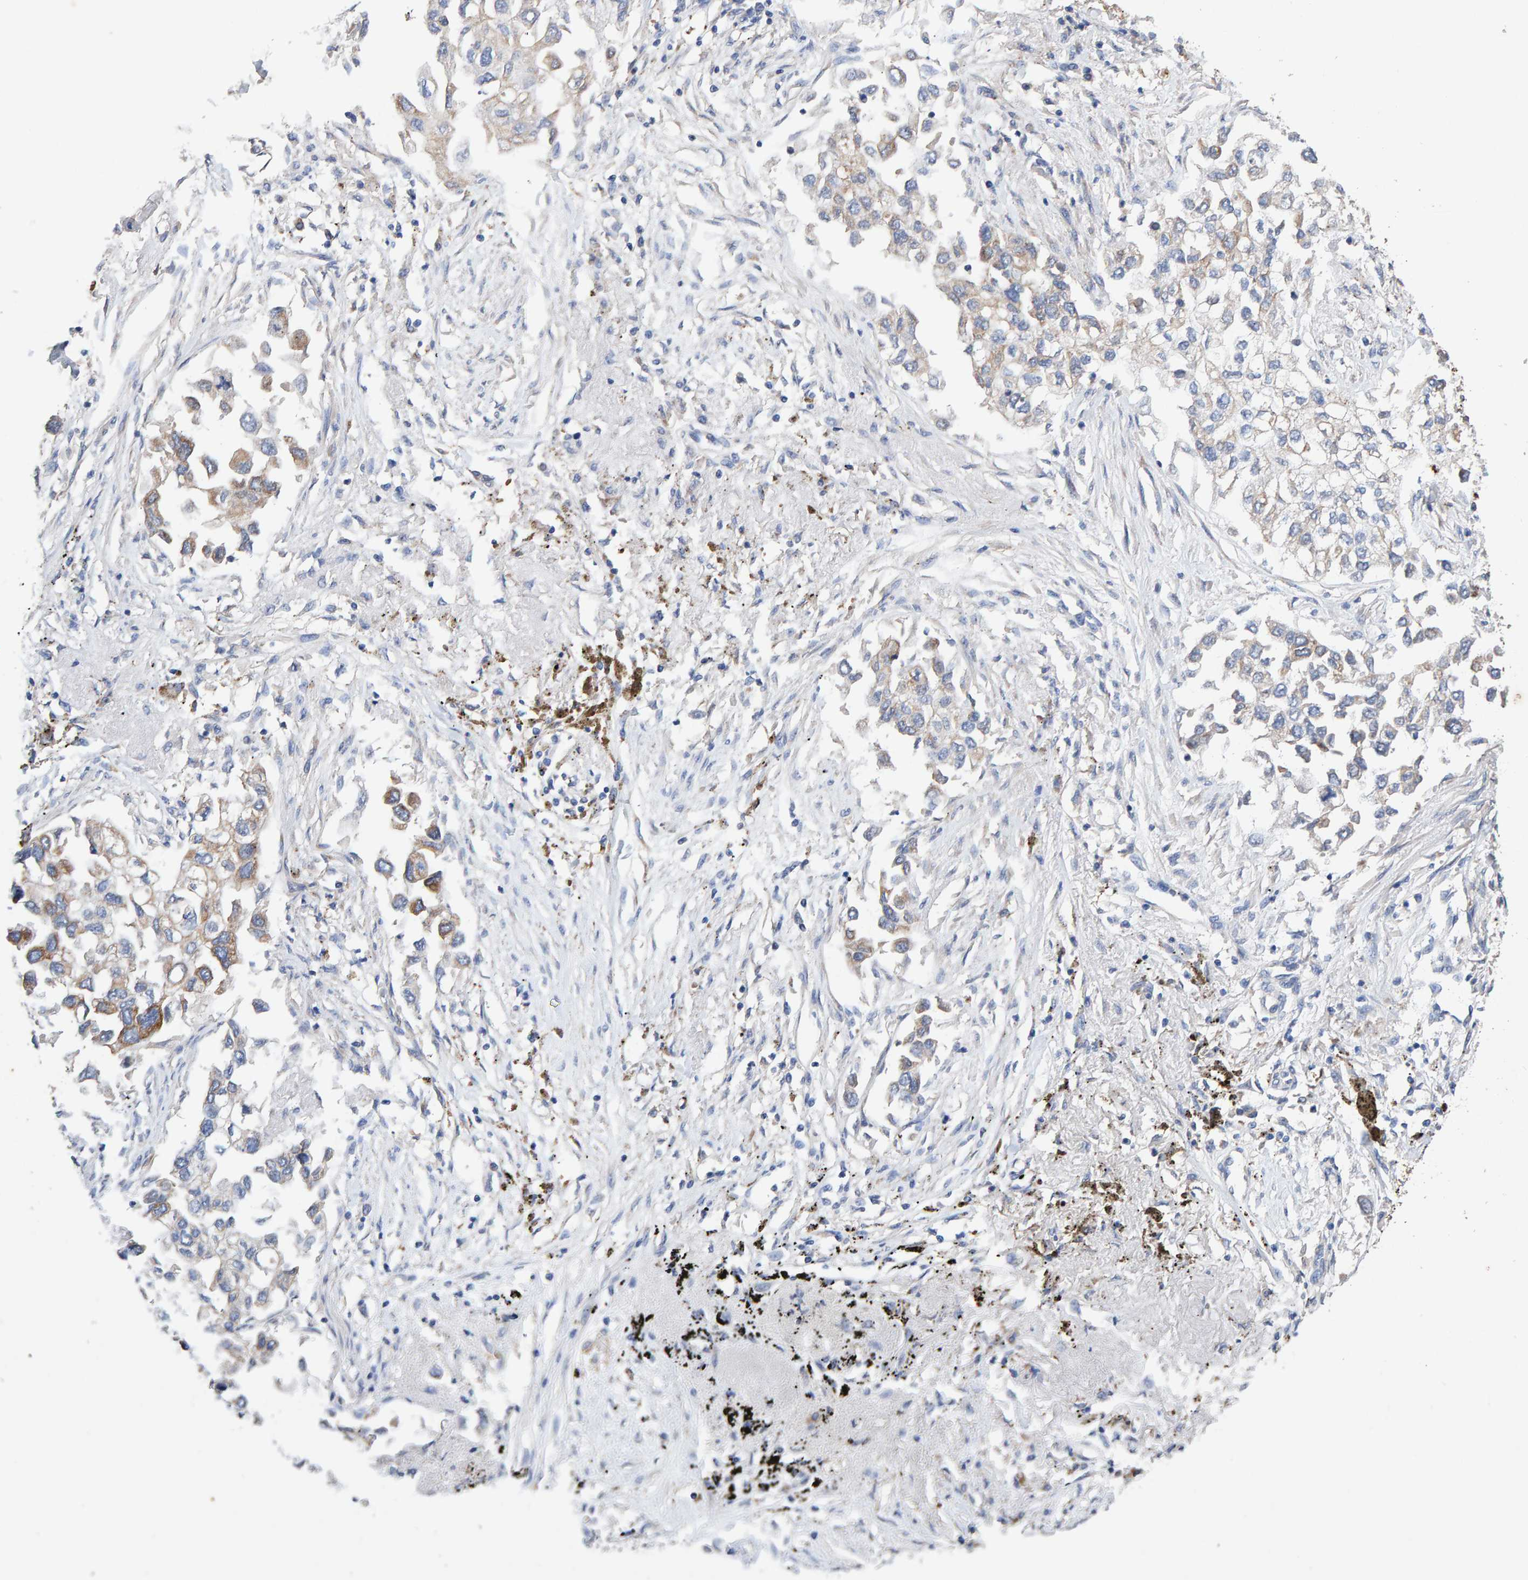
{"staining": {"intensity": "weak", "quantity": "<25%", "location": "cytoplasmic/membranous"}, "tissue": "lung cancer", "cell_type": "Tumor cells", "image_type": "cancer", "snomed": [{"axis": "morphology", "description": "Inflammation, NOS"}, {"axis": "morphology", "description": "Adenocarcinoma, NOS"}, {"axis": "topography", "description": "Lung"}], "caption": "Tumor cells are negative for protein expression in human lung cancer.", "gene": "EFR3A", "patient": {"sex": "male", "age": 63}}